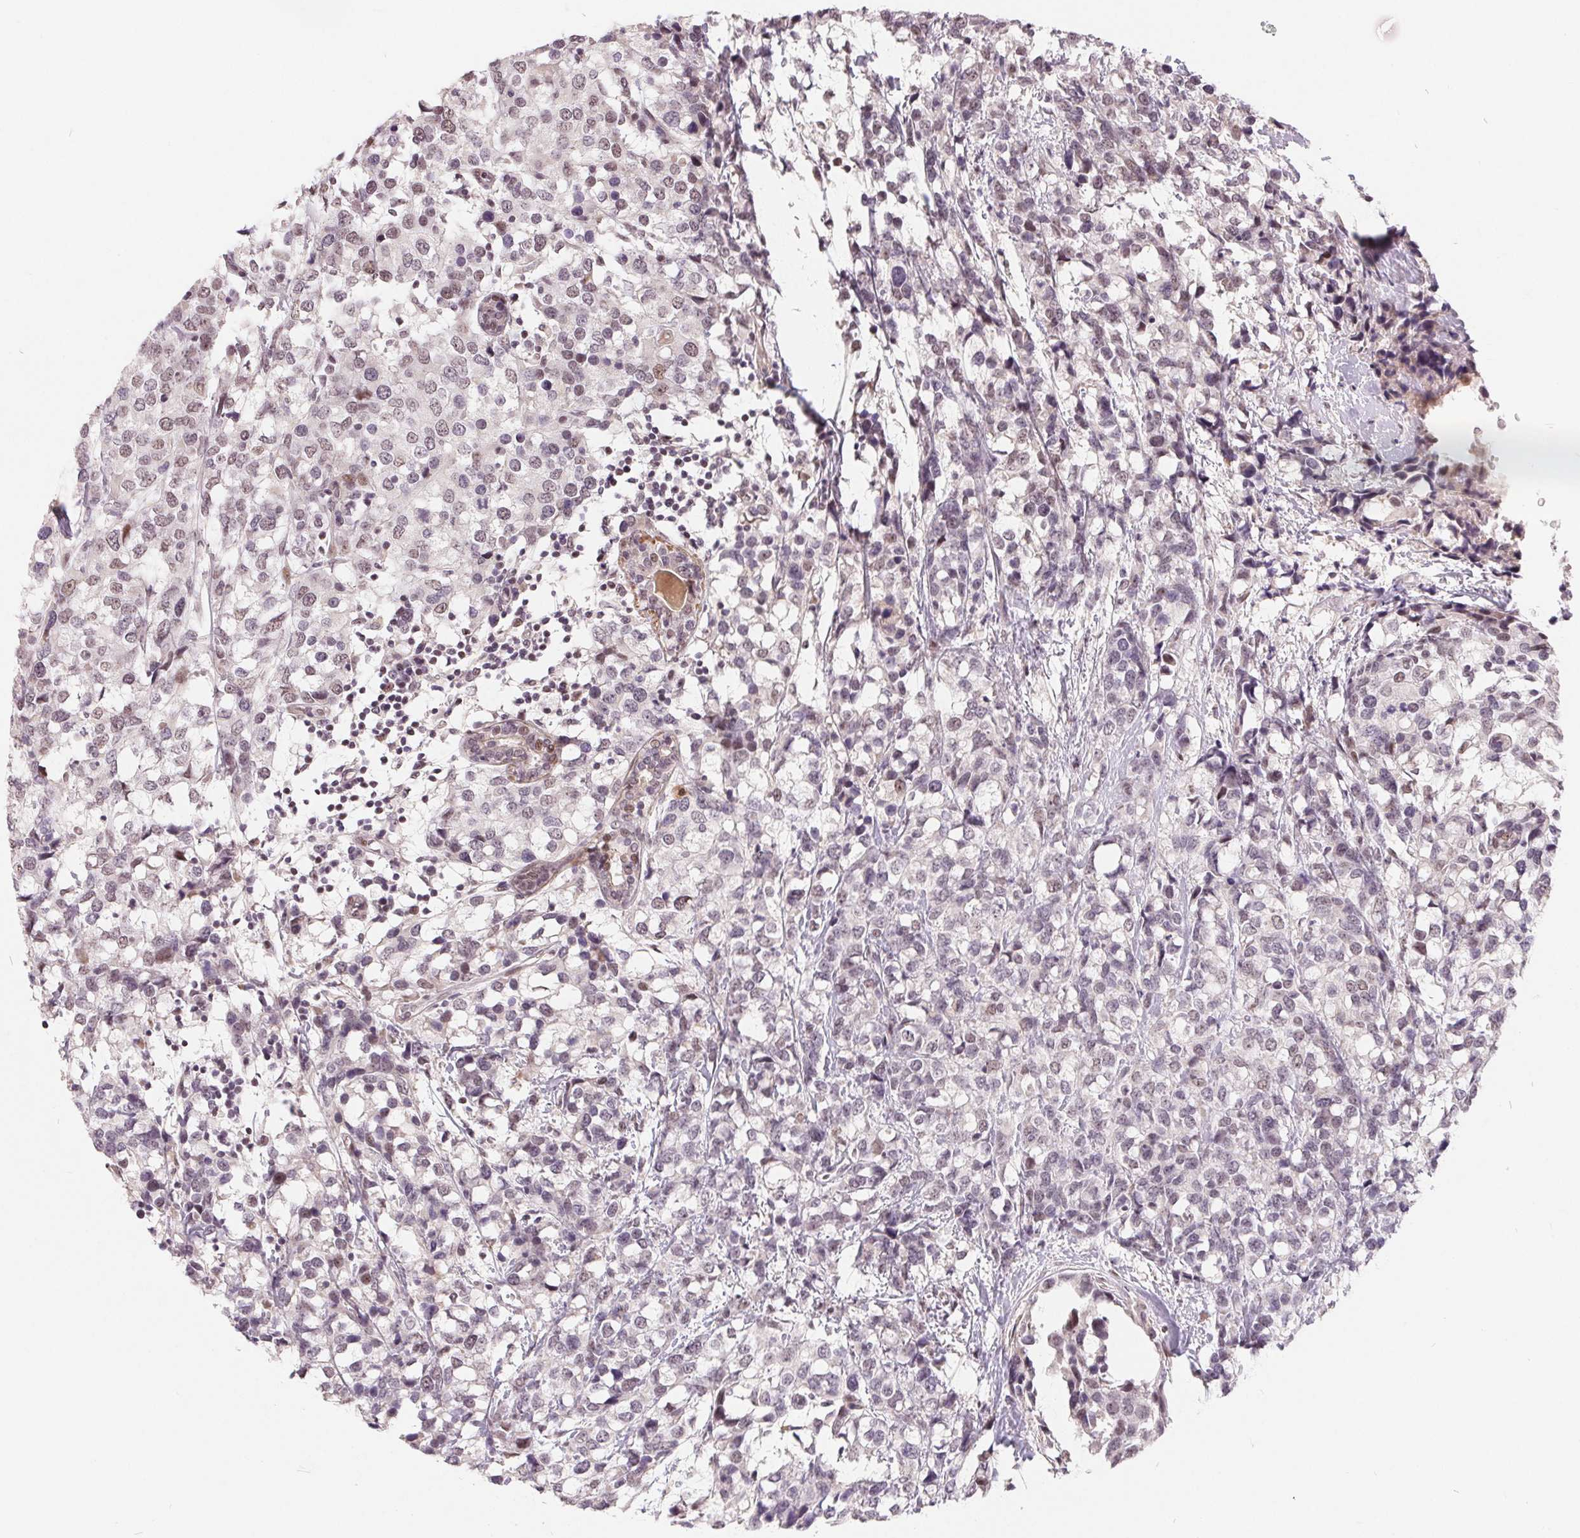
{"staining": {"intensity": "weak", "quantity": "<25%", "location": "nuclear"}, "tissue": "breast cancer", "cell_type": "Tumor cells", "image_type": "cancer", "snomed": [{"axis": "morphology", "description": "Lobular carcinoma"}, {"axis": "topography", "description": "Breast"}], "caption": "IHC of breast cancer reveals no staining in tumor cells. (DAB immunohistochemistry (IHC), high magnification).", "gene": "NRG2", "patient": {"sex": "female", "age": 59}}